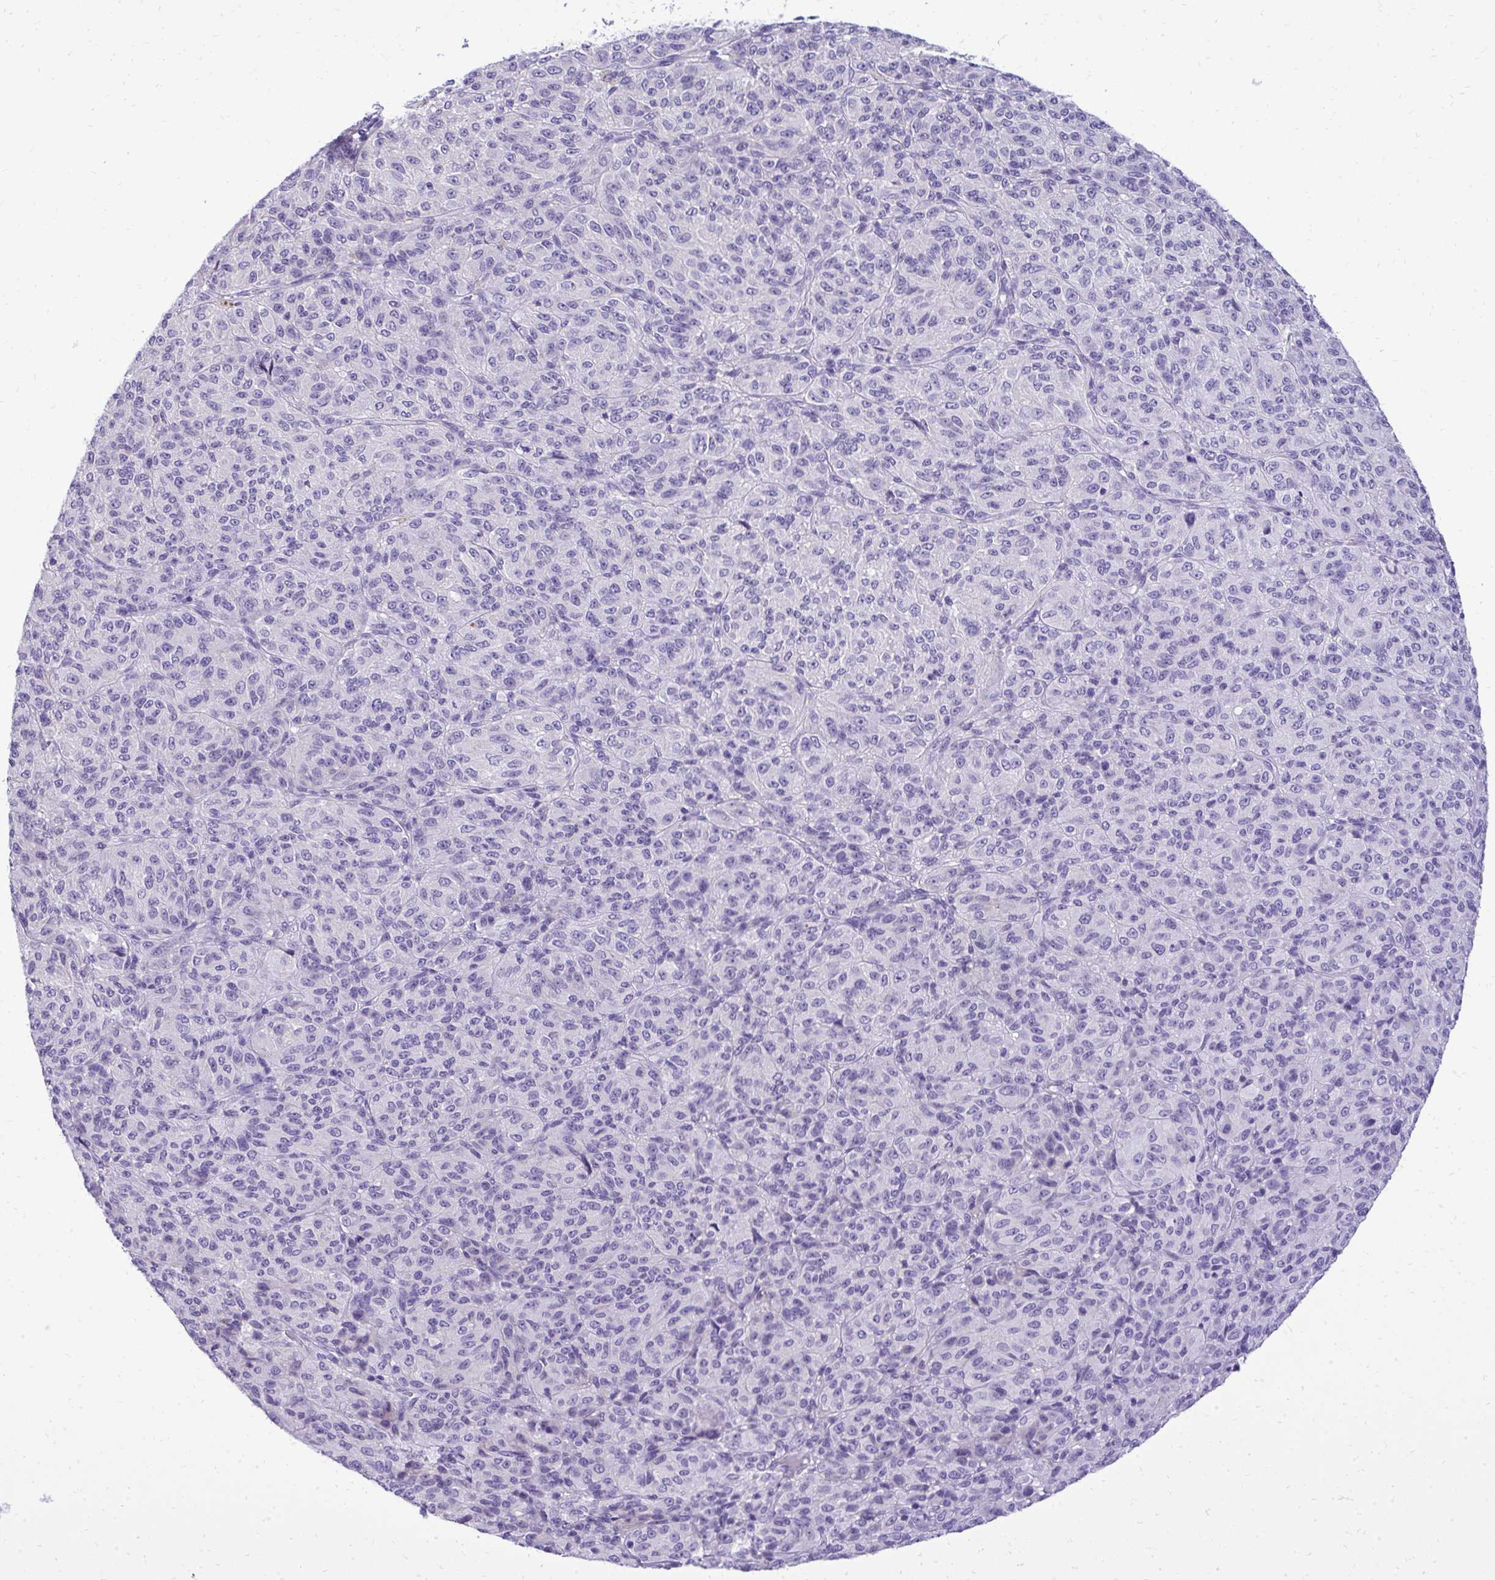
{"staining": {"intensity": "negative", "quantity": "none", "location": "none"}, "tissue": "melanoma", "cell_type": "Tumor cells", "image_type": "cancer", "snomed": [{"axis": "morphology", "description": "Malignant melanoma, Metastatic site"}, {"axis": "topography", "description": "Brain"}], "caption": "Melanoma was stained to show a protein in brown. There is no significant expression in tumor cells. (Brightfield microscopy of DAB (3,3'-diaminobenzidine) immunohistochemistry (IHC) at high magnification).", "gene": "ST6GALNAC3", "patient": {"sex": "female", "age": 56}}